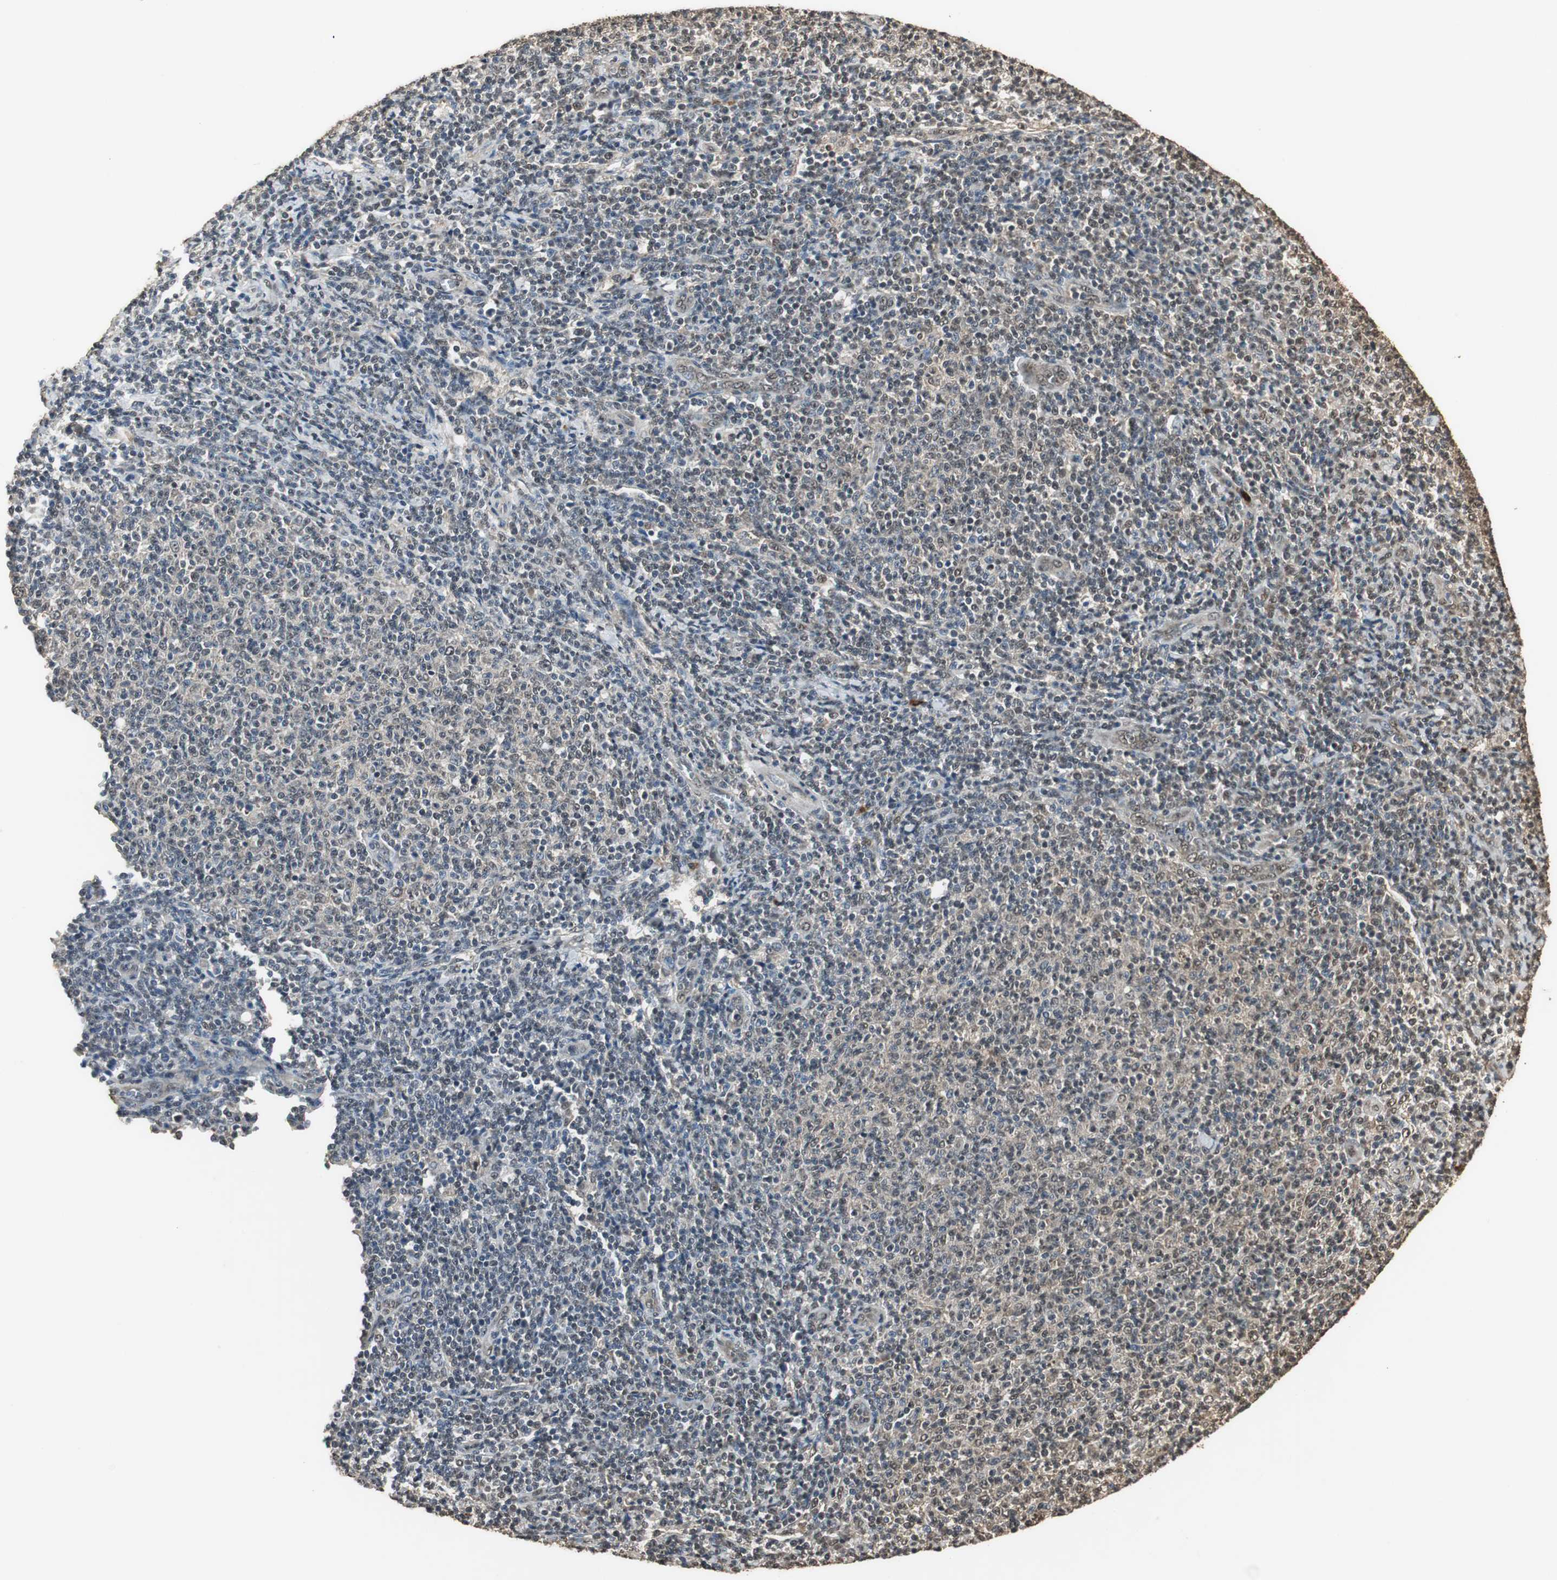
{"staining": {"intensity": "weak", "quantity": "25%-75%", "location": "cytoplasmic/membranous,nuclear"}, "tissue": "lymphoma", "cell_type": "Tumor cells", "image_type": "cancer", "snomed": [{"axis": "morphology", "description": "Malignant lymphoma, non-Hodgkin's type, Low grade"}, {"axis": "topography", "description": "Lymph node"}], "caption": "Immunohistochemistry (IHC) photomicrograph of human low-grade malignant lymphoma, non-Hodgkin's type stained for a protein (brown), which shows low levels of weak cytoplasmic/membranous and nuclear positivity in approximately 25%-75% of tumor cells.", "gene": "PPP1R13B", "patient": {"sex": "male", "age": 66}}